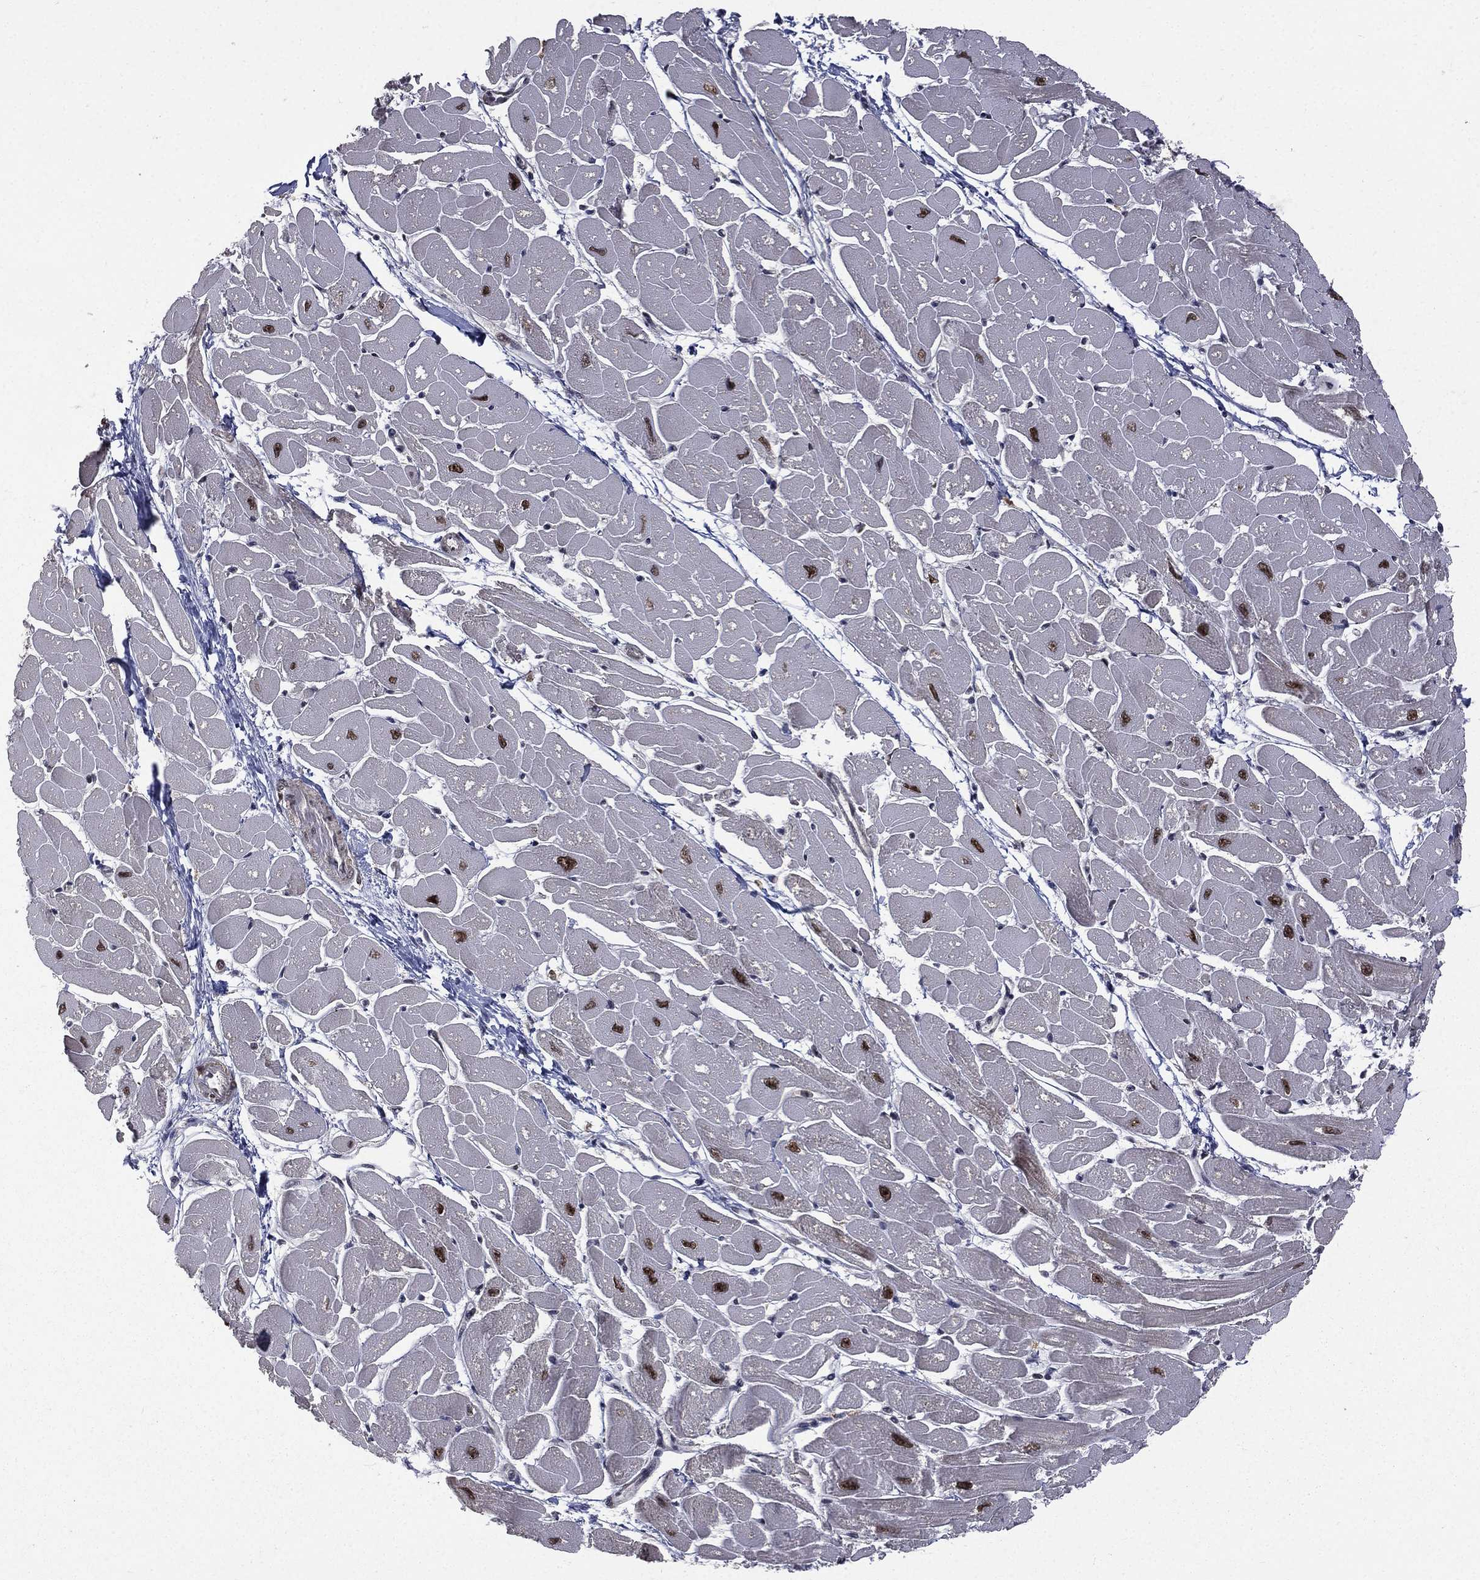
{"staining": {"intensity": "strong", "quantity": ">75%", "location": "nuclear"}, "tissue": "heart muscle", "cell_type": "Cardiomyocytes", "image_type": "normal", "snomed": [{"axis": "morphology", "description": "Normal tissue, NOS"}, {"axis": "topography", "description": "Heart"}], "caption": "About >75% of cardiomyocytes in benign heart muscle exhibit strong nuclear protein positivity as visualized by brown immunohistochemical staining.", "gene": "JMJD6", "patient": {"sex": "male", "age": 57}}